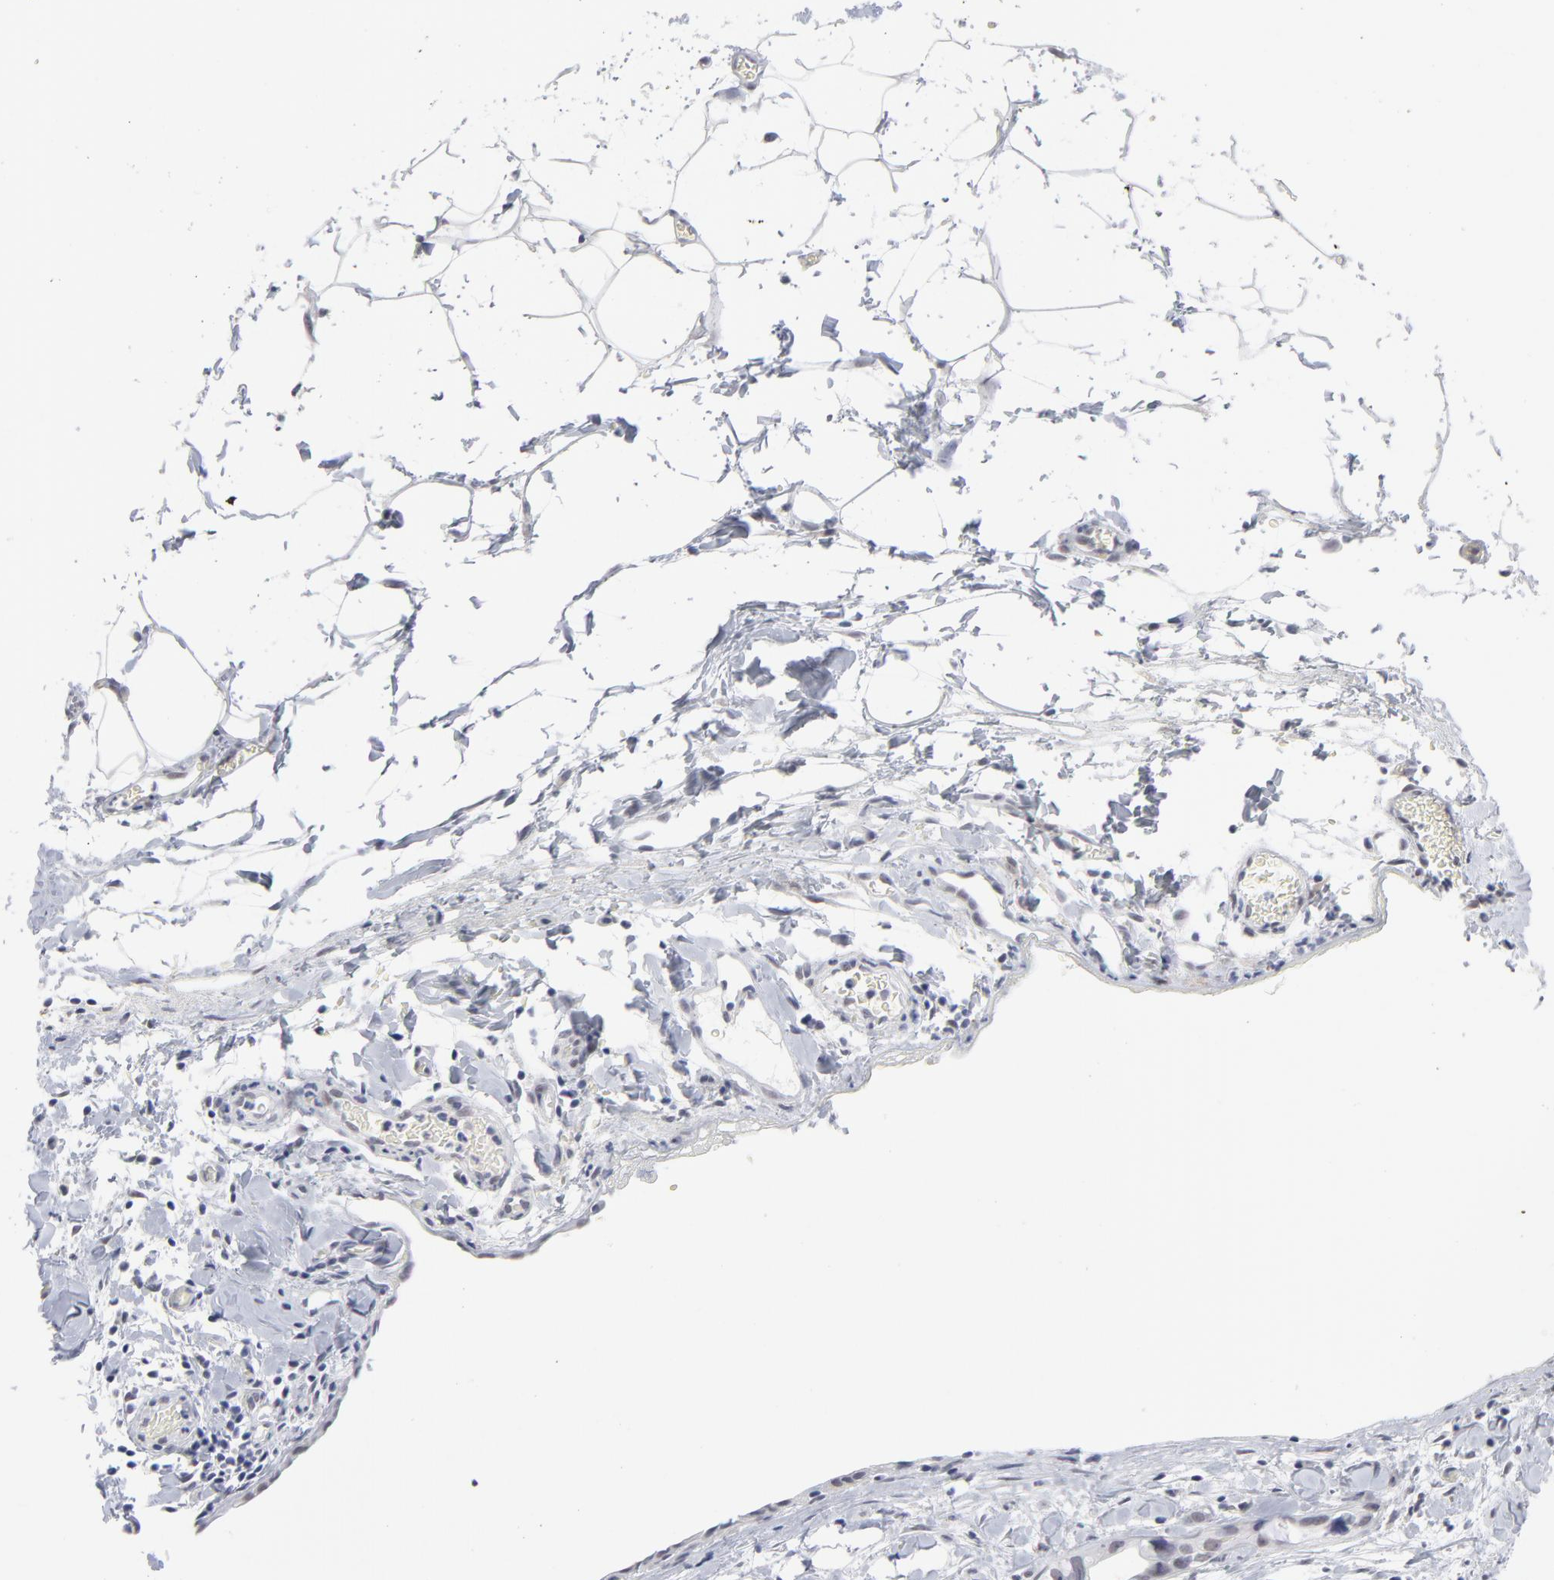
{"staining": {"intensity": "negative", "quantity": "none", "location": "none"}, "tissue": "stomach cancer", "cell_type": "Tumor cells", "image_type": "cancer", "snomed": [{"axis": "morphology", "description": "Adenocarcinoma, NOS"}, {"axis": "topography", "description": "Stomach, upper"}], "caption": "Stomach cancer stained for a protein using immunohistochemistry demonstrates no positivity tumor cells.", "gene": "CCR2", "patient": {"sex": "male", "age": 47}}